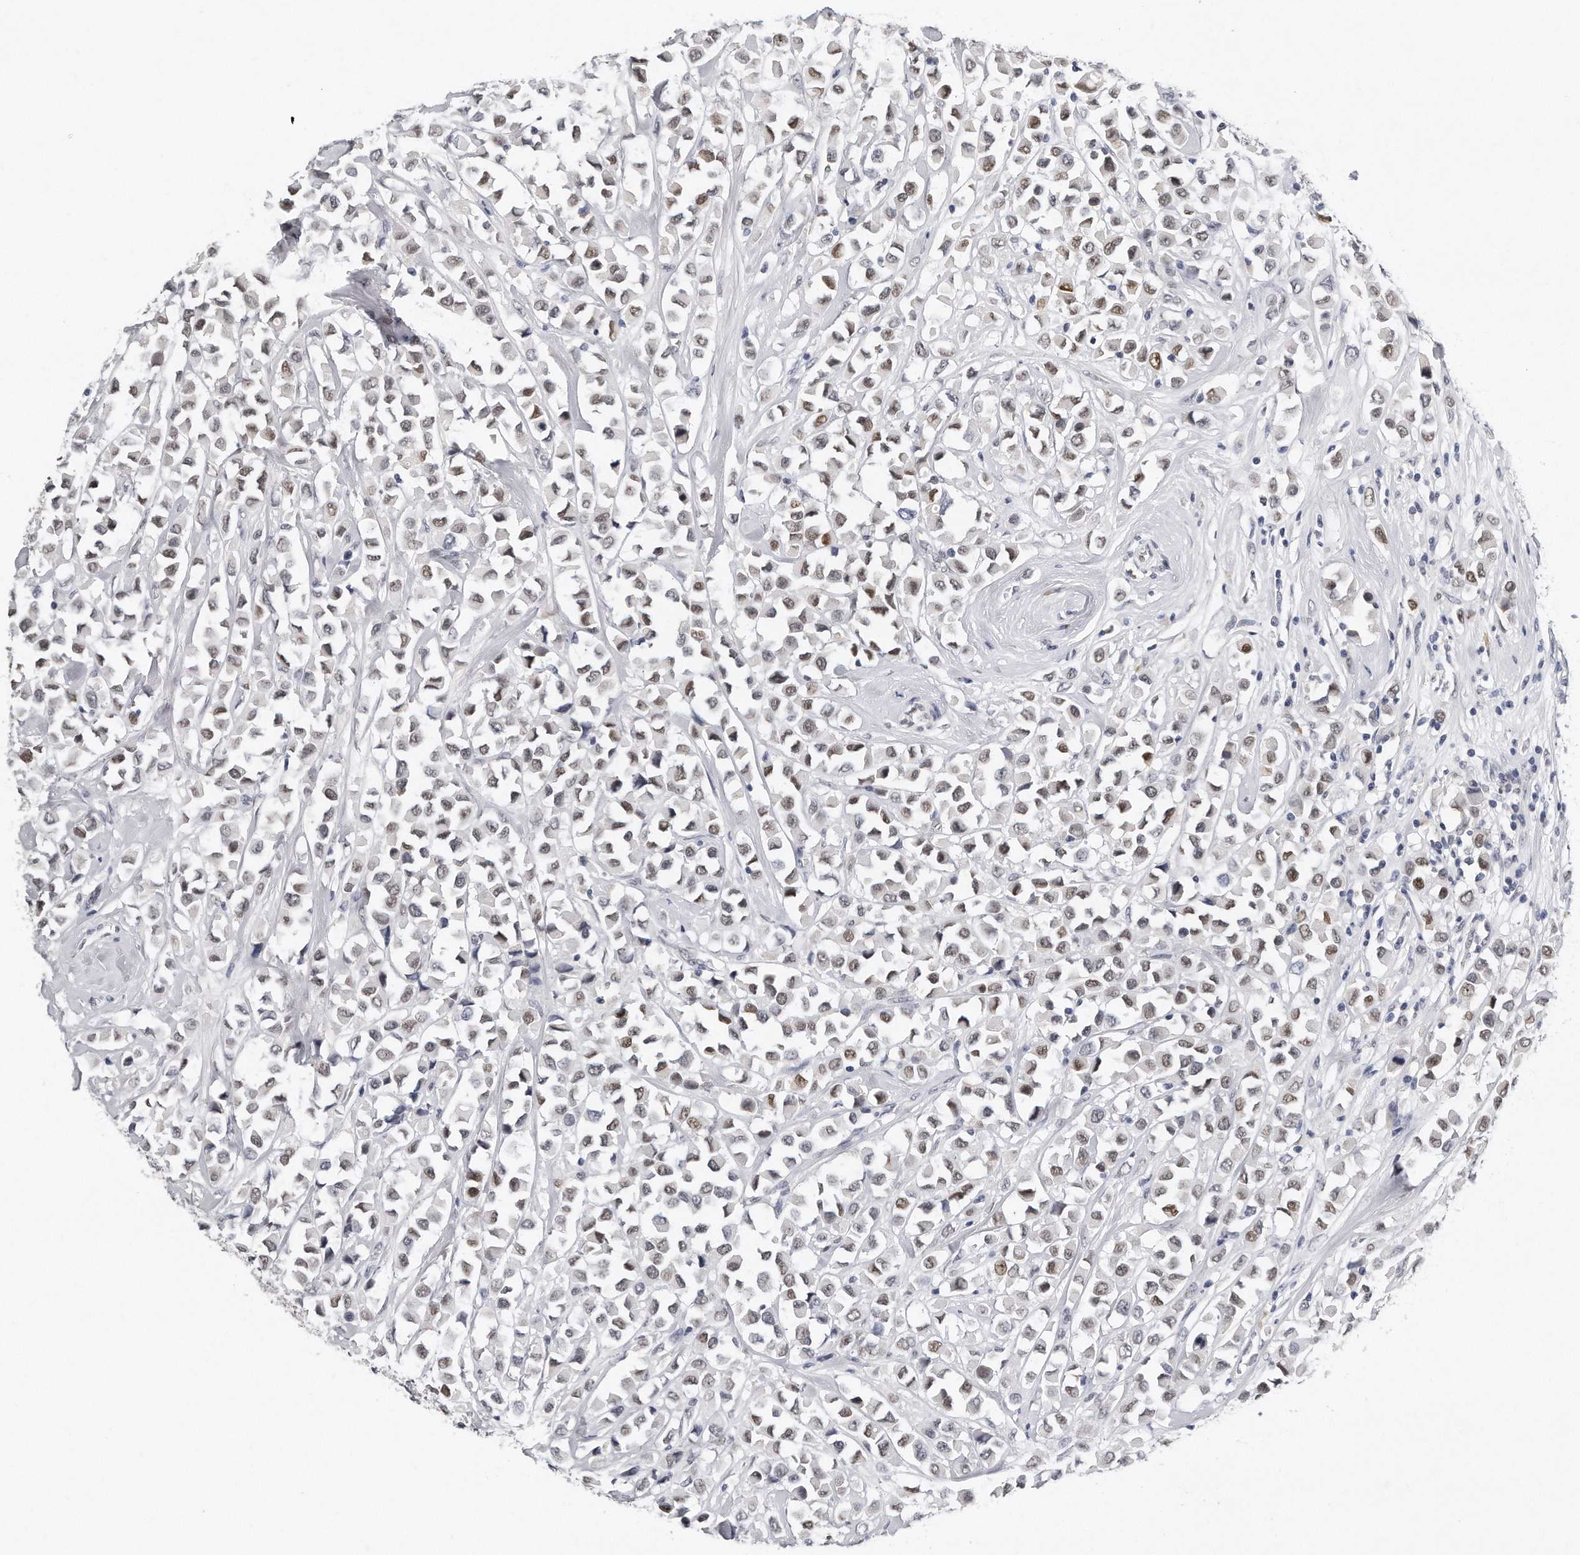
{"staining": {"intensity": "weak", "quantity": ">75%", "location": "nuclear"}, "tissue": "breast cancer", "cell_type": "Tumor cells", "image_type": "cancer", "snomed": [{"axis": "morphology", "description": "Duct carcinoma"}, {"axis": "topography", "description": "Breast"}], "caption": "Protein staining of breast cancer tissue displays weak nuclear expression in about >75% of tumor cells. The staining is performed using DAB (3,3'-diaminobenzidine) brown chromogen to label protein expression. The nuclei are counter-stained blue using hematoxylin.", "gene": "CTBP2", "patient": {"sex": "female", "age": 61}}